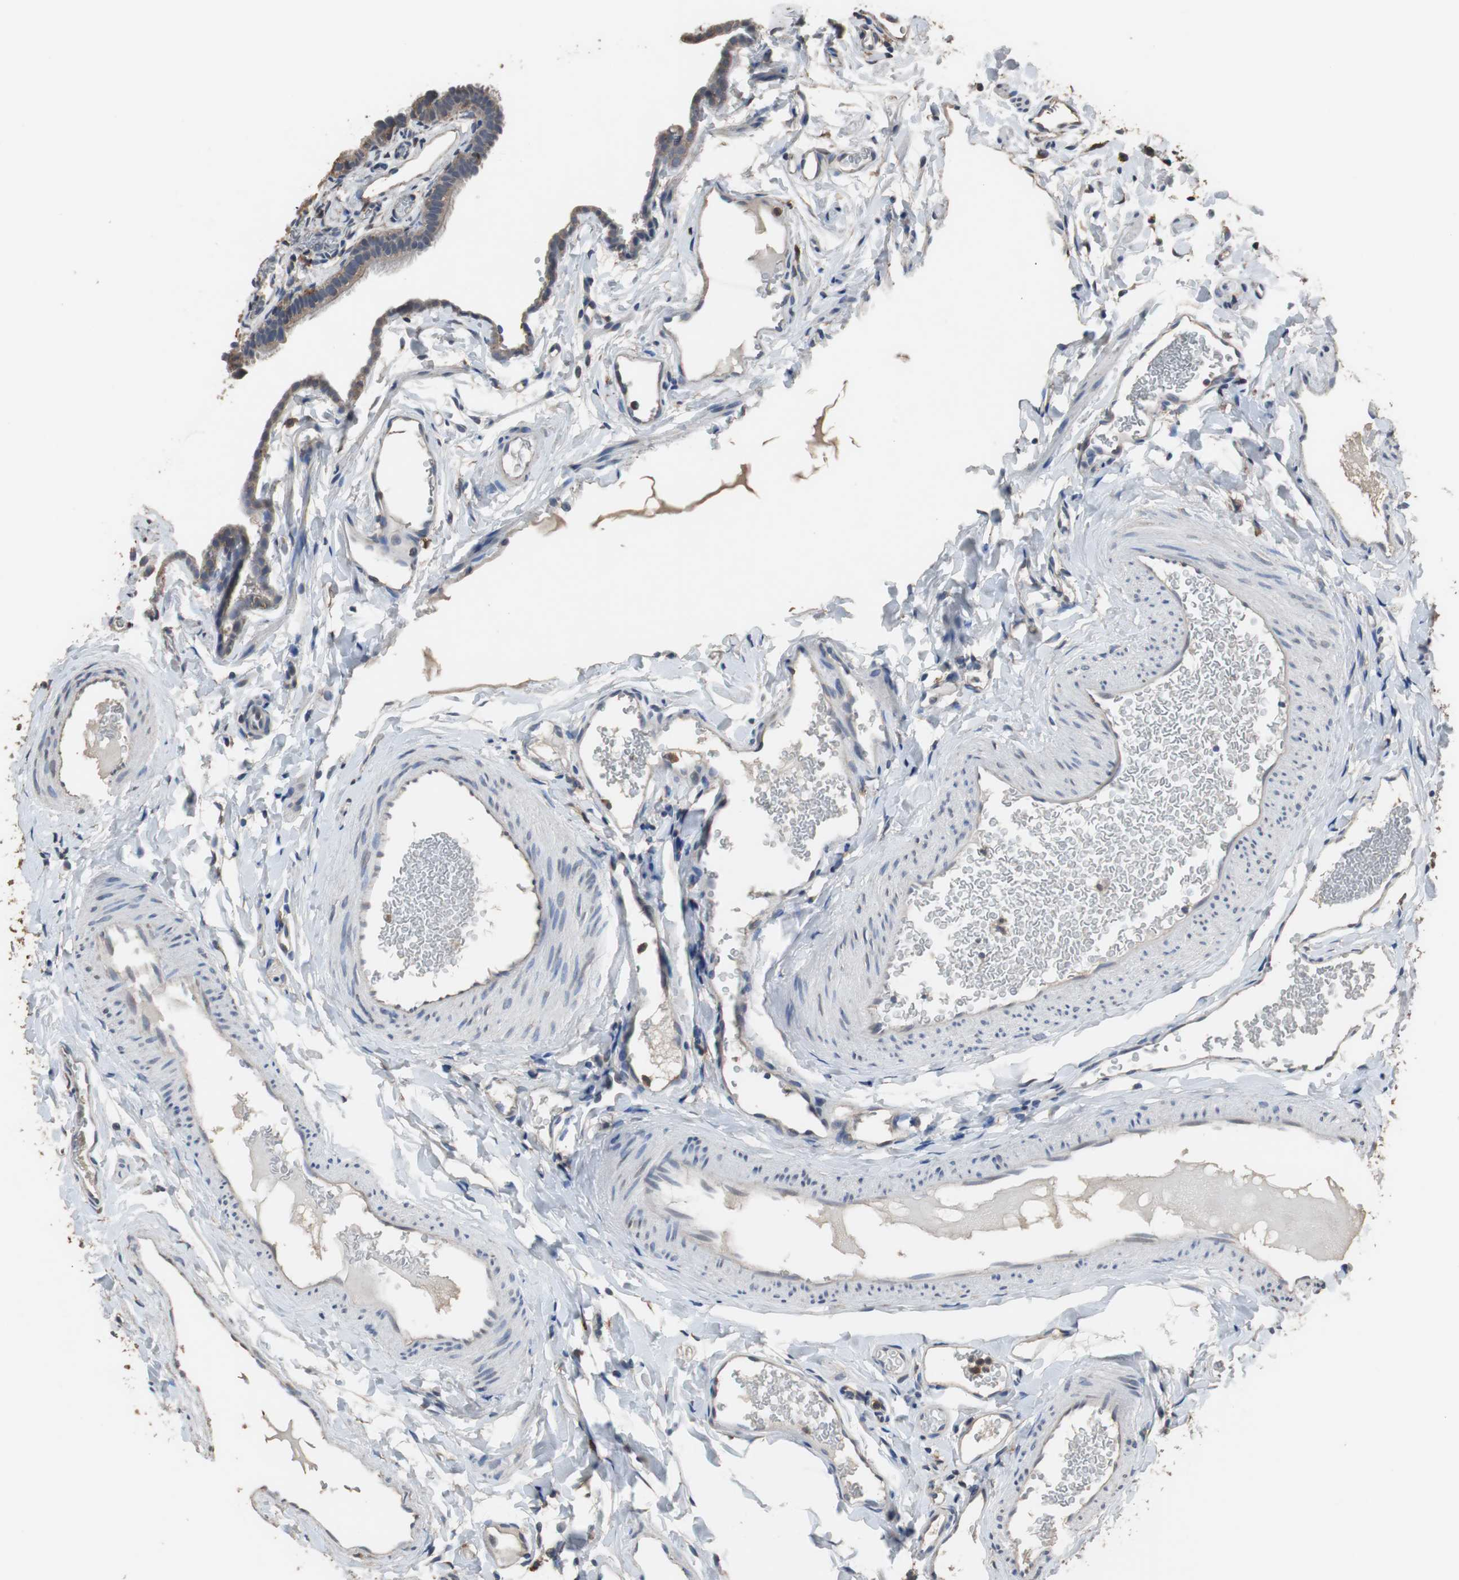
{"staining": {"intensity": "weak", "quantity": ">75%", "location": "cytoplasmic/membranous"}, "tissue": "fallopian tube", "cell_type": "Glandular cells", "image_type": "normal", "snomed": [{"axis": "morphology", "description": "Normal tissue, NOS"}, {"axis": "topography", "description": "Fallopian tube"}, {"axis": "topography", "description": "Placenta"}], "caption": "Immunohistochemical staining of benign fallopian tube shows low levels of weak cytoplasmic/membranous positivity in approximately >75% of glandular cells.", "gene": "SCIMP", "patient": {"sex": "female", "age": 34}}